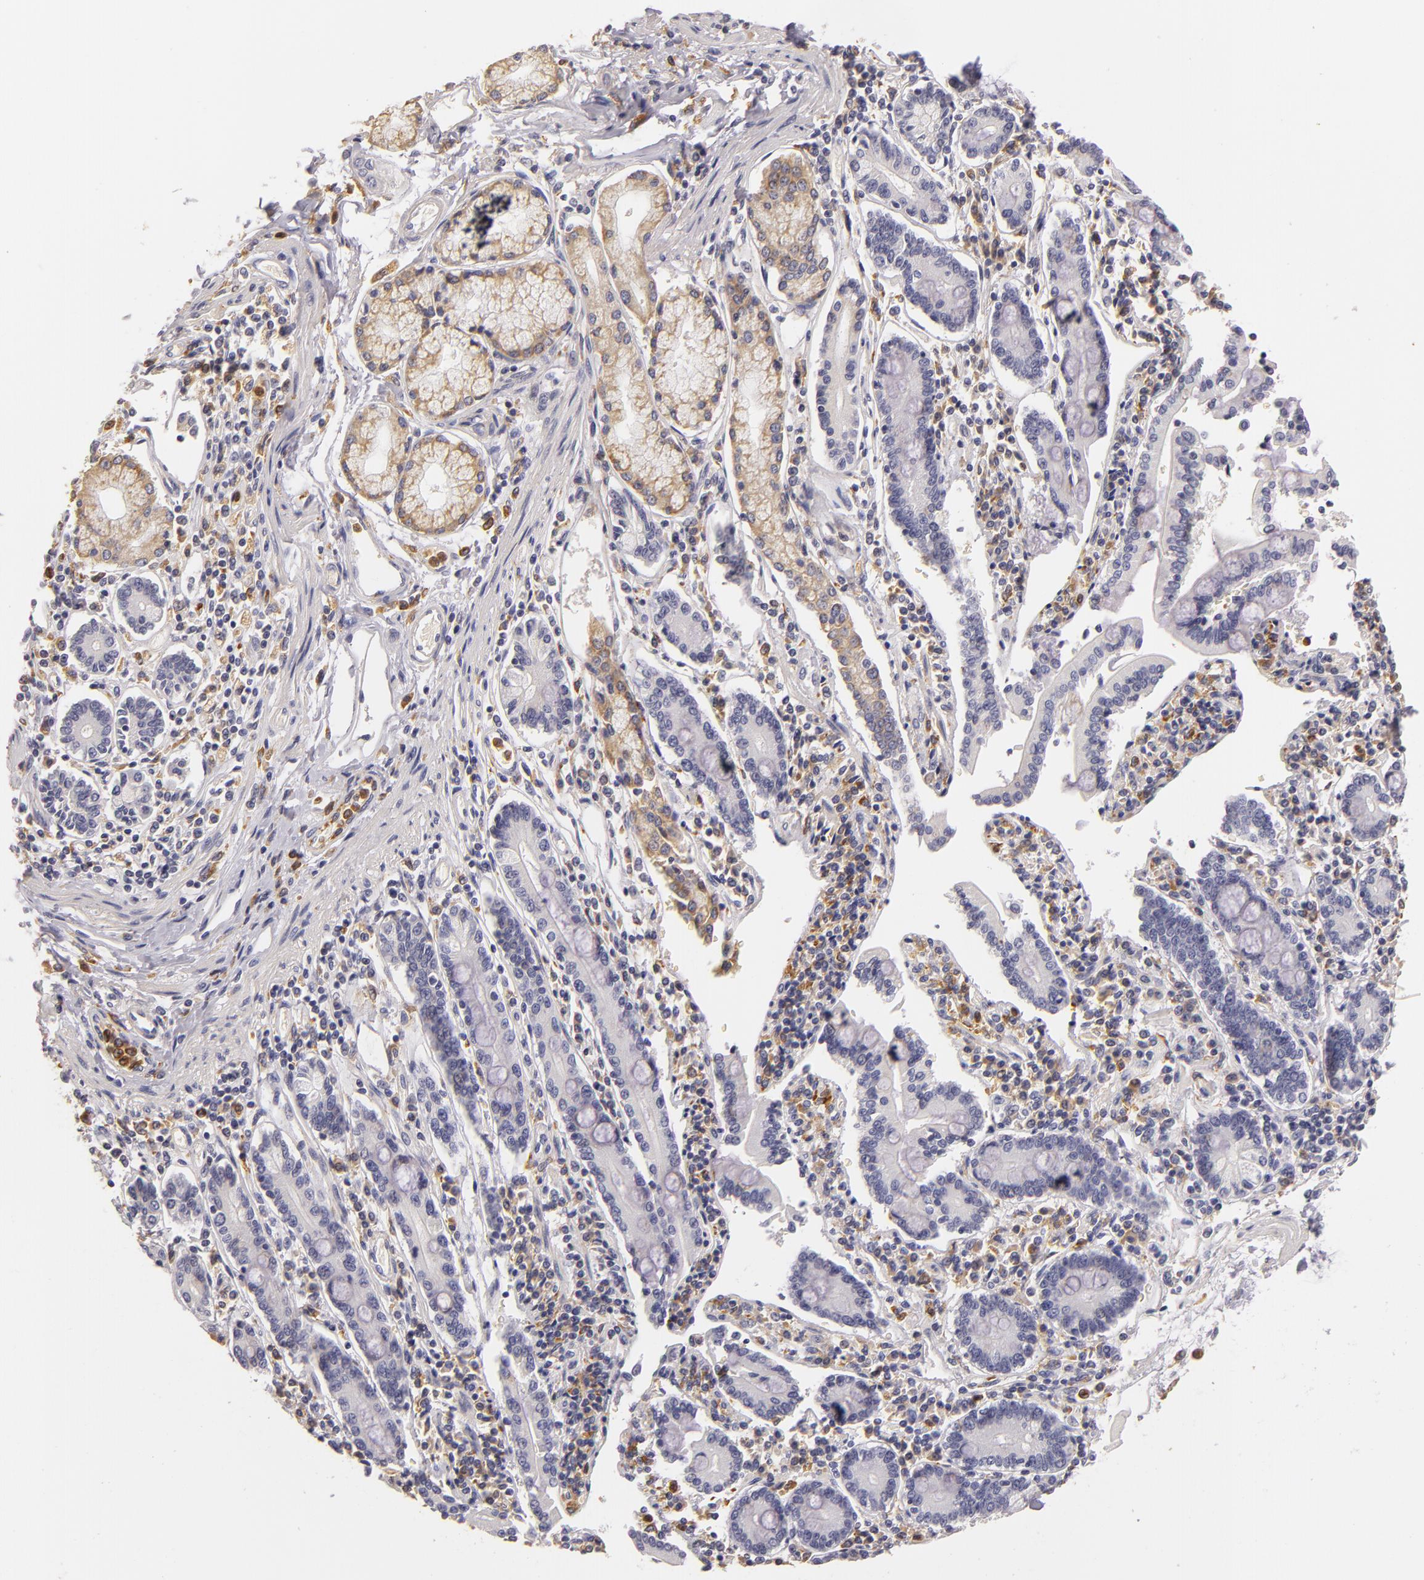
{"staining": {"intensity": "moderate", "quantity": "<25%", "location": "cytoplasmic/membranous"}, "tissue": "pancreatic cancer", "cell_type": "Tumor cells", "image_type": "cancer", "snomed": [{"axis": "morphology", "description": "Adenocarcinoma, NOS"}, {"axis": "topography", "description": "Pancreas"}], "caption": "IHC micrograph of neoplastic tissue: human pancreatic cancer (adenocarcinoma) stained using immunohistochemistry (IHC) demonstrates low levels of moderate protein expression localized specifically in the cytoplasmic/membranous of tumor cells, appearing as a cytoplasmic/membranous brown color.", "gene": "TLR8", "patient": {"sex": "female", "age": 57}}